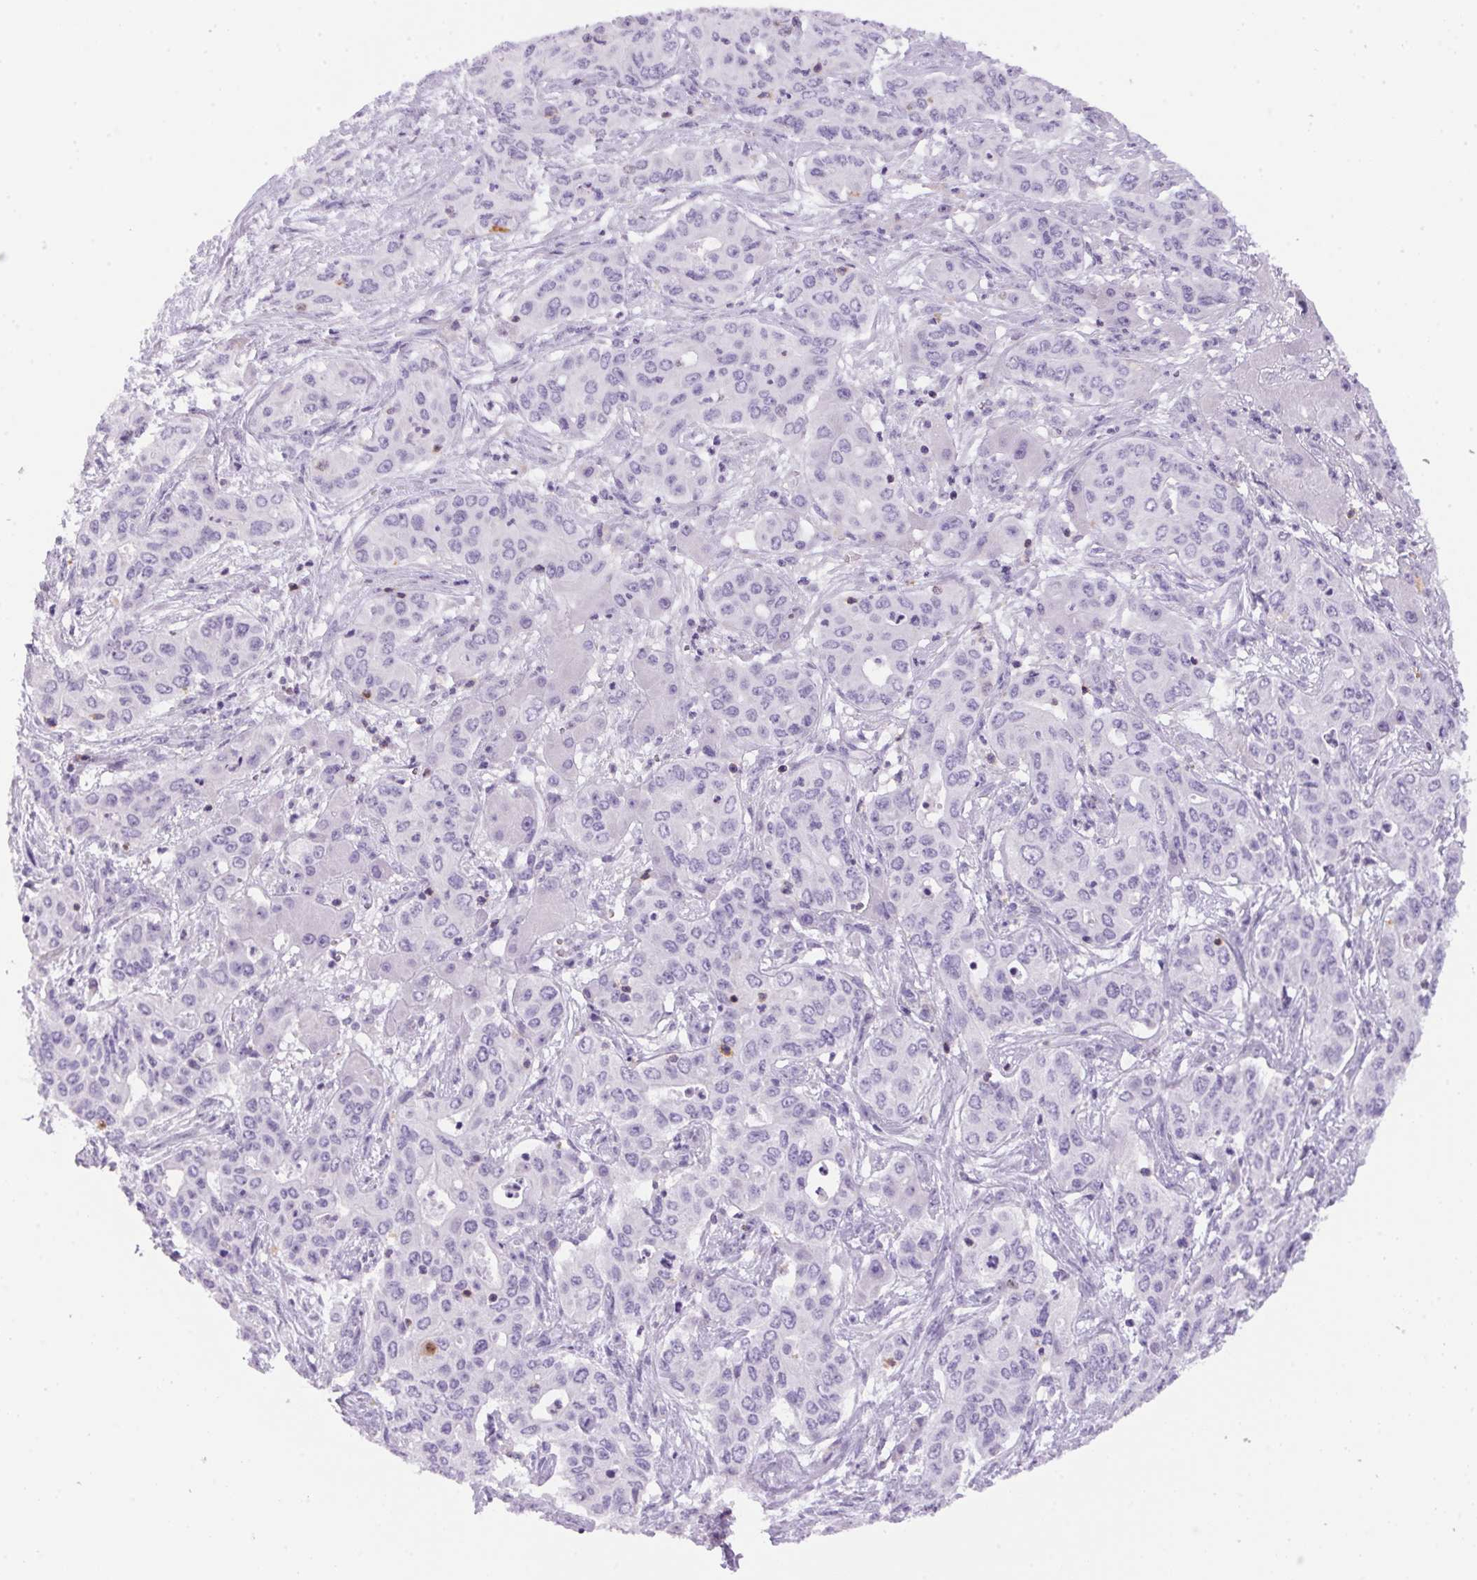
{"staining": {"intensity": "negative", "quantity": "none", "location": "none"}, "tissue": "liver cancer", "cell_type": "Tumor cells", "image_type": "cancer", "snomed": [{"axis": "morphology", "description": "Cholangiocarcinoma"}, {"axis": "topography", "description": "Liver"}], "caption": "An immunohistochemistry micrograph of liver cancer (cholangiocarcinoma) is shown. There is no staining in tumor cells of liver cancer (cholangiocarcinoma).", "gene": "S100A2", "patient": {"sex": "female", "age": 65}}